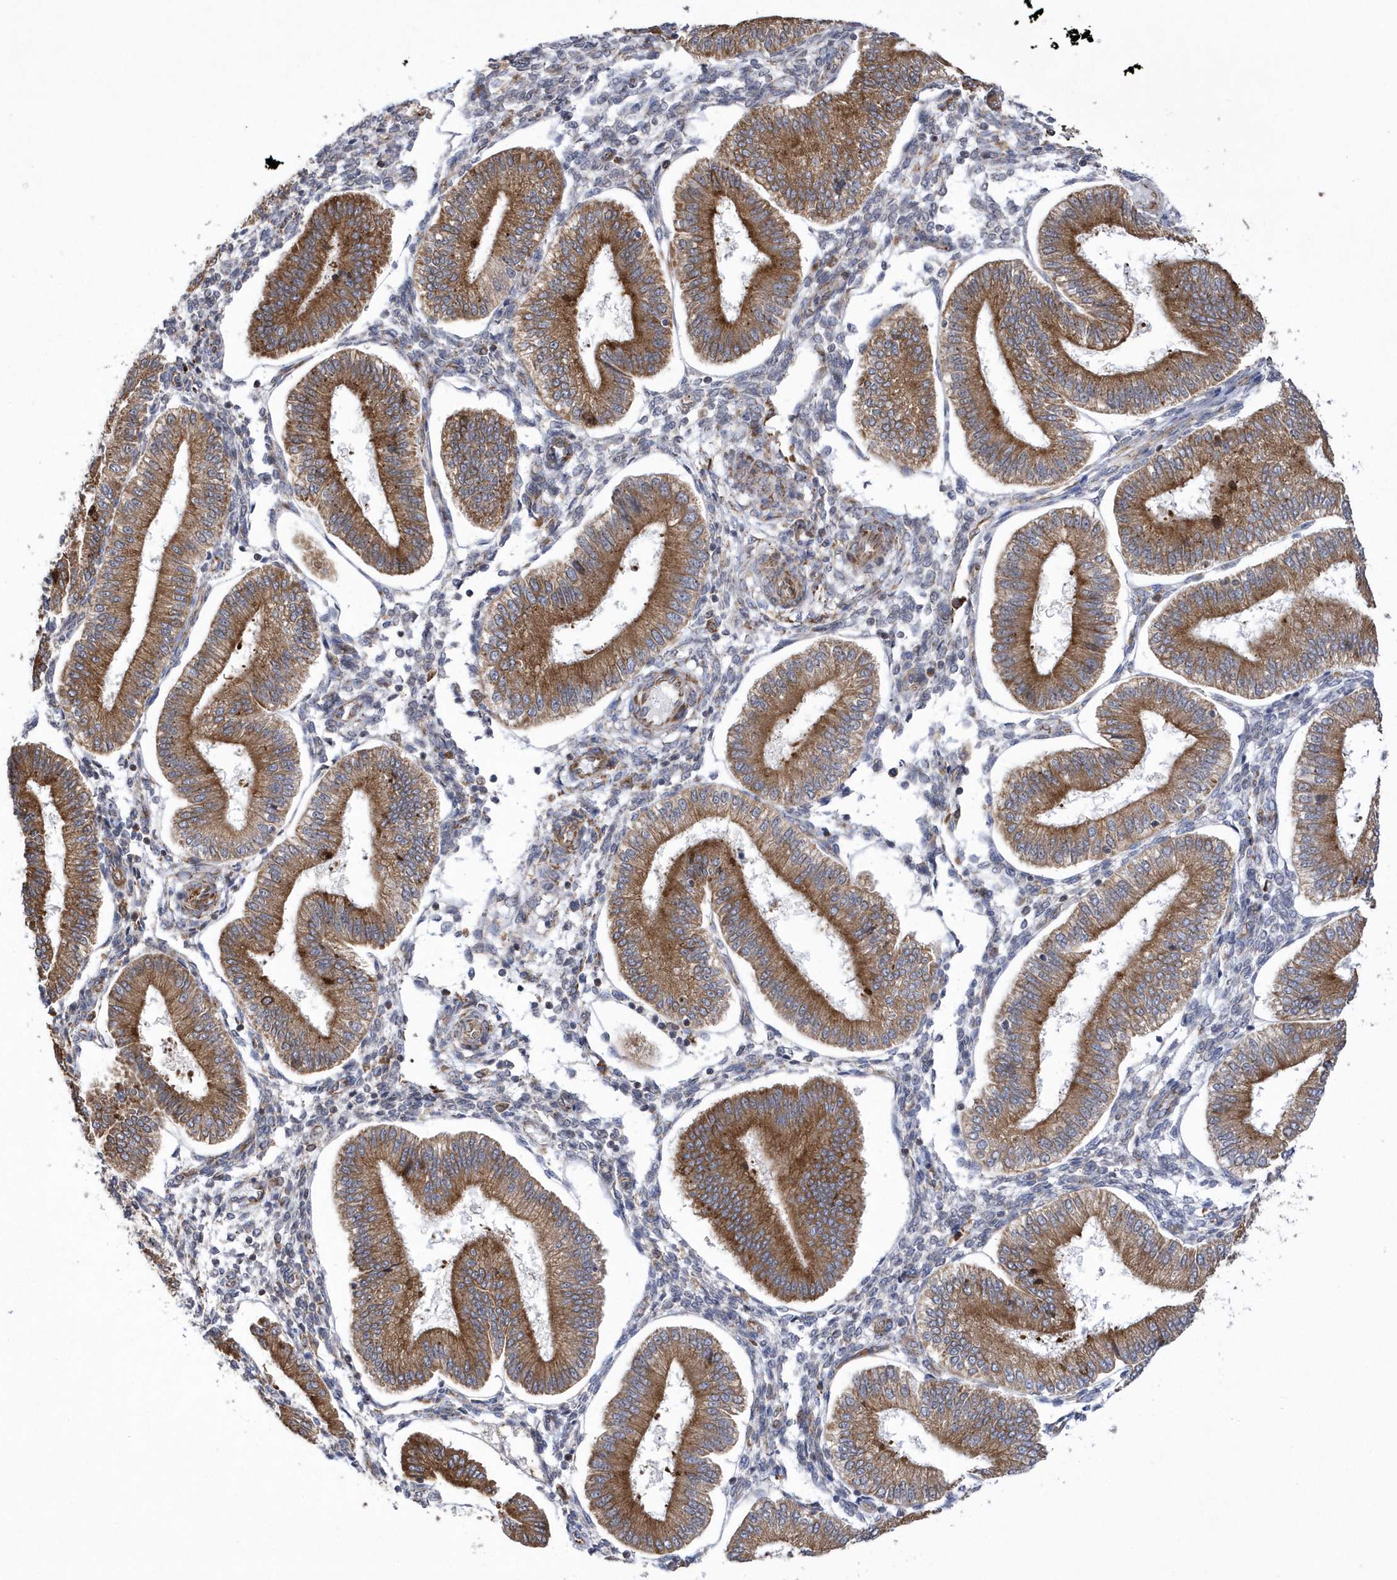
{"staining": {"intensity": "weak", "quantity": "<25%", "location": "cytoplasmic/membranous"}, "tissue": "endometrium", "cell_type": "Cells in endometrial stroma", "image_type": "normal", "snomed": [{"axis": "morphology", "description": "Normal tissue, NOS"}, {"axis": "topography", "description": "Endometrium"}], "caption": "The immunohistochemistry image has no significant positivity in cells in endometrial stroma of endometrium. (Brightfield microscopy of DAB (3,3'-diaminobenzidine) immunohistochemistry (IHC) at high magnification).", "gene": "MED31", "patient": {"sex": "female", "age": 39}}